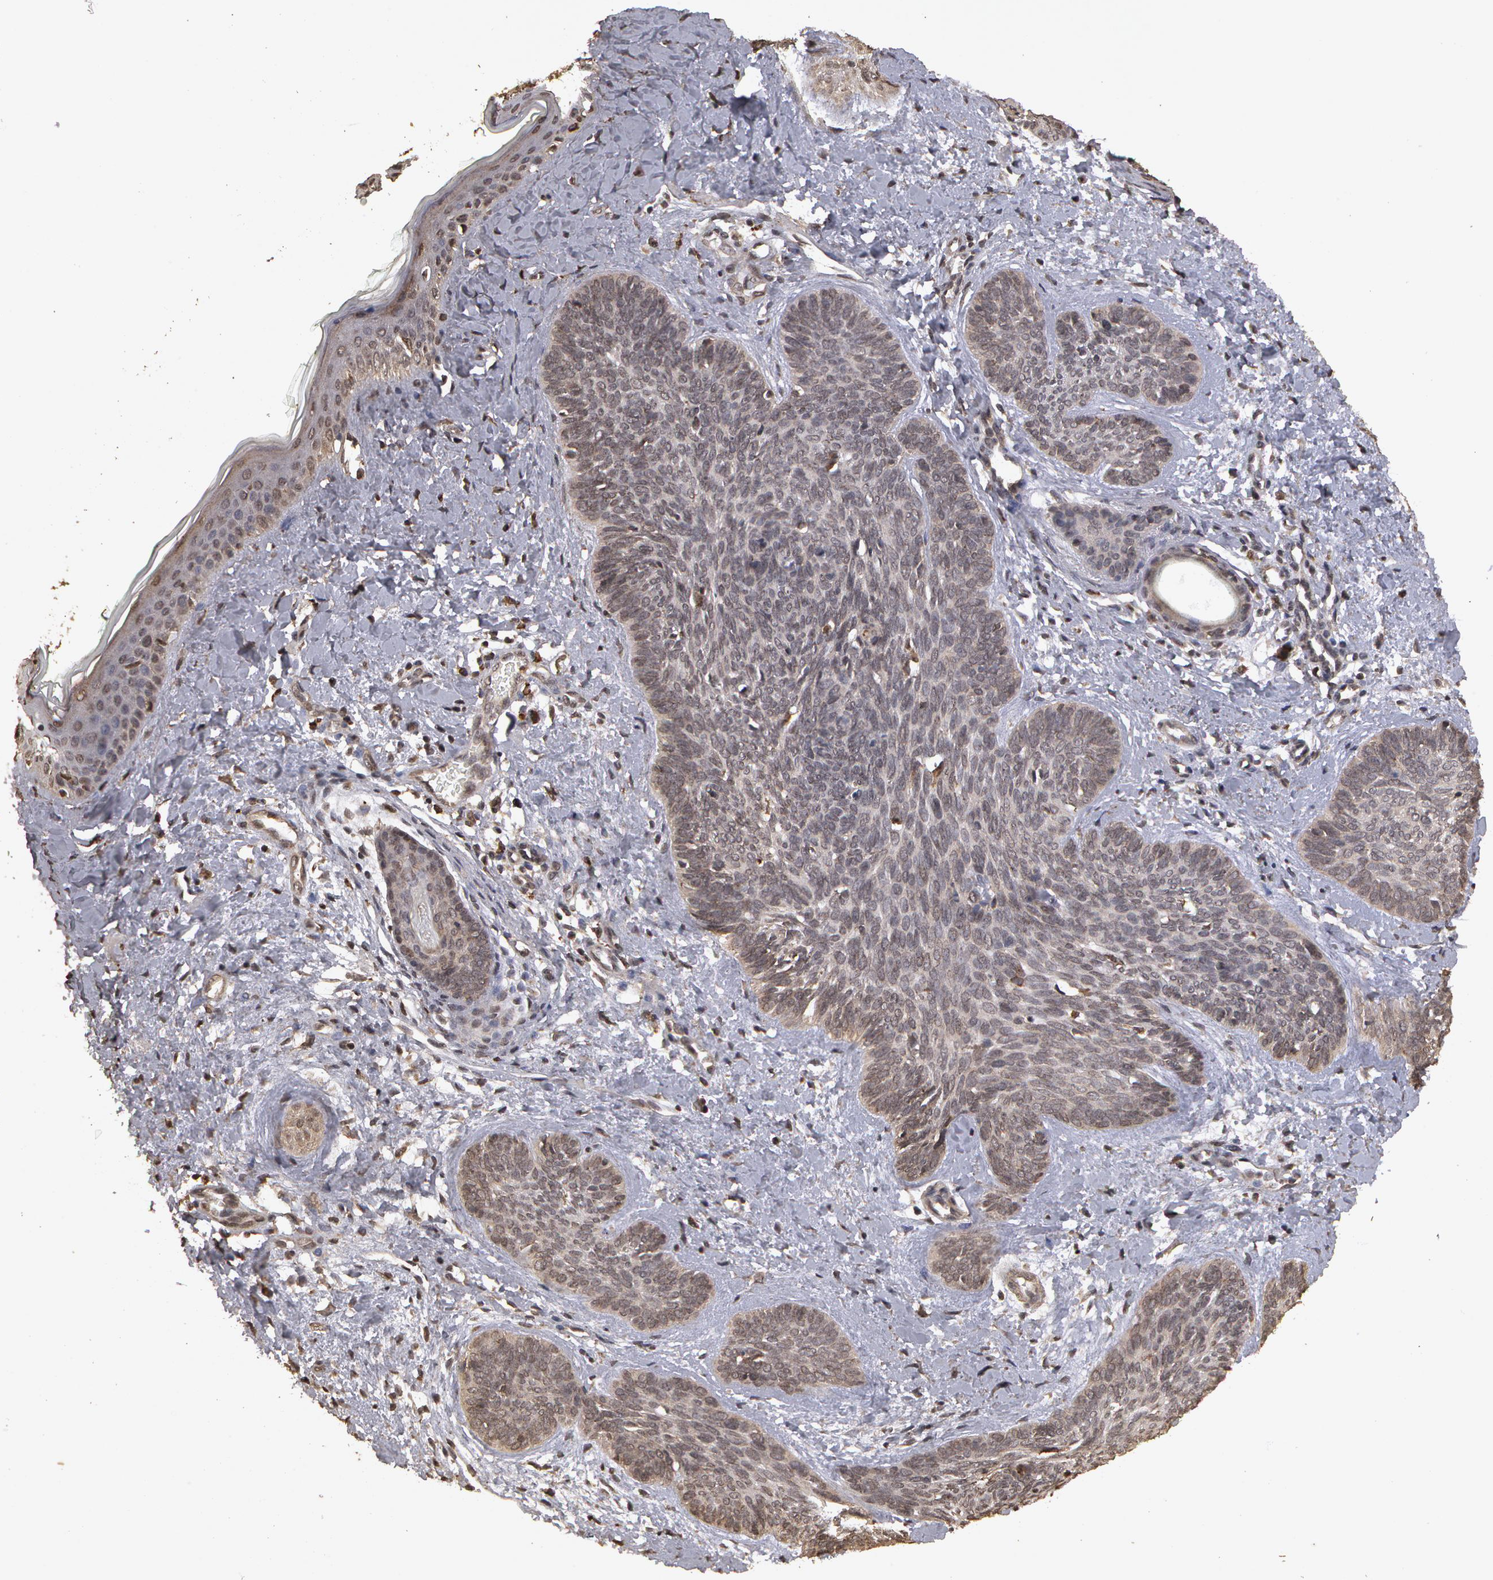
{"staining": {"intensity": "negative", "quantity": "none", "location": "none"}, "tissue": "skin cancer", "cell_type": "Tumor cells", "image_type": "cancer", "snomed": [{"axis": "morphology", "description": "Basal cell carcinoma"}, {"axis": "topography", "description": "Skin"}], "caption": "Skin basal cell carcinoma stained for a protein using immunohistochemistry (IHC) reveals no positivity tumor cells.", "gene": "CALR", "patient": {"sex": "female", "age": 81}}